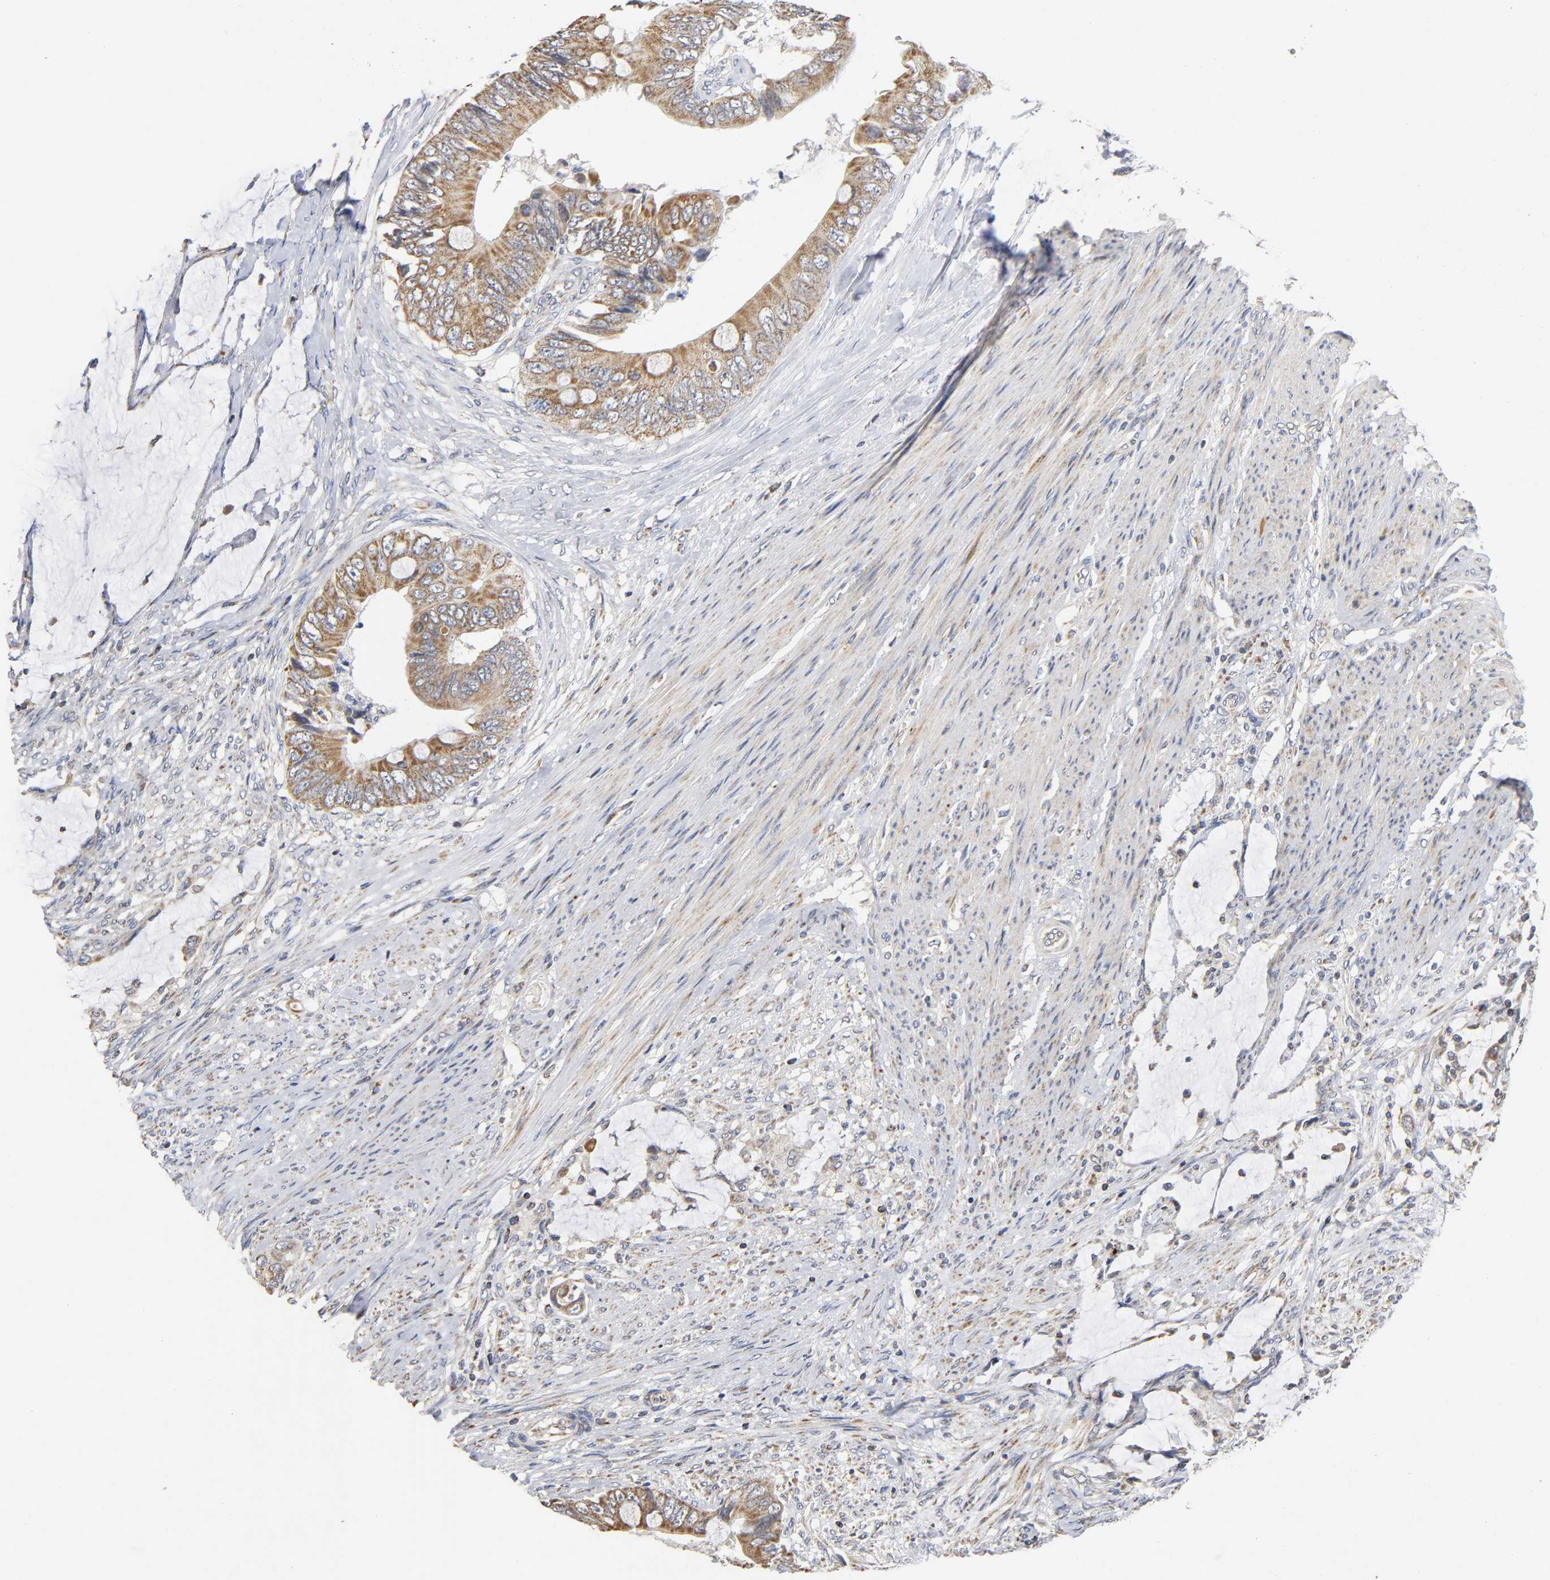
{"staining": {"intensity": "moderate", "quantity": ">75%", "location": "cytoplasmic/membranous"}, "tissue": "colorectal cancer", "cell_type": "Tumor cells", "image_type": "cancer", "snomed": [{"axis": "morphology", "description": "Adenocarcinoma, NOS"}, {"axis": "topography", "description": "Rectum"}], "caption": "High-magnification brightfield microscopy of colorectal cancer stained with DAB (3,3'-diaminobenzidine) (brown) and counterstained with hematoxylin (blue). tumor cells exhibit moderate cytoplasmic/membranous positivity is seen in about>75% of cells. Nuclei are stained in blue.", "gene": "SYT16", "patient": {"sex": "female", "age": 77}}